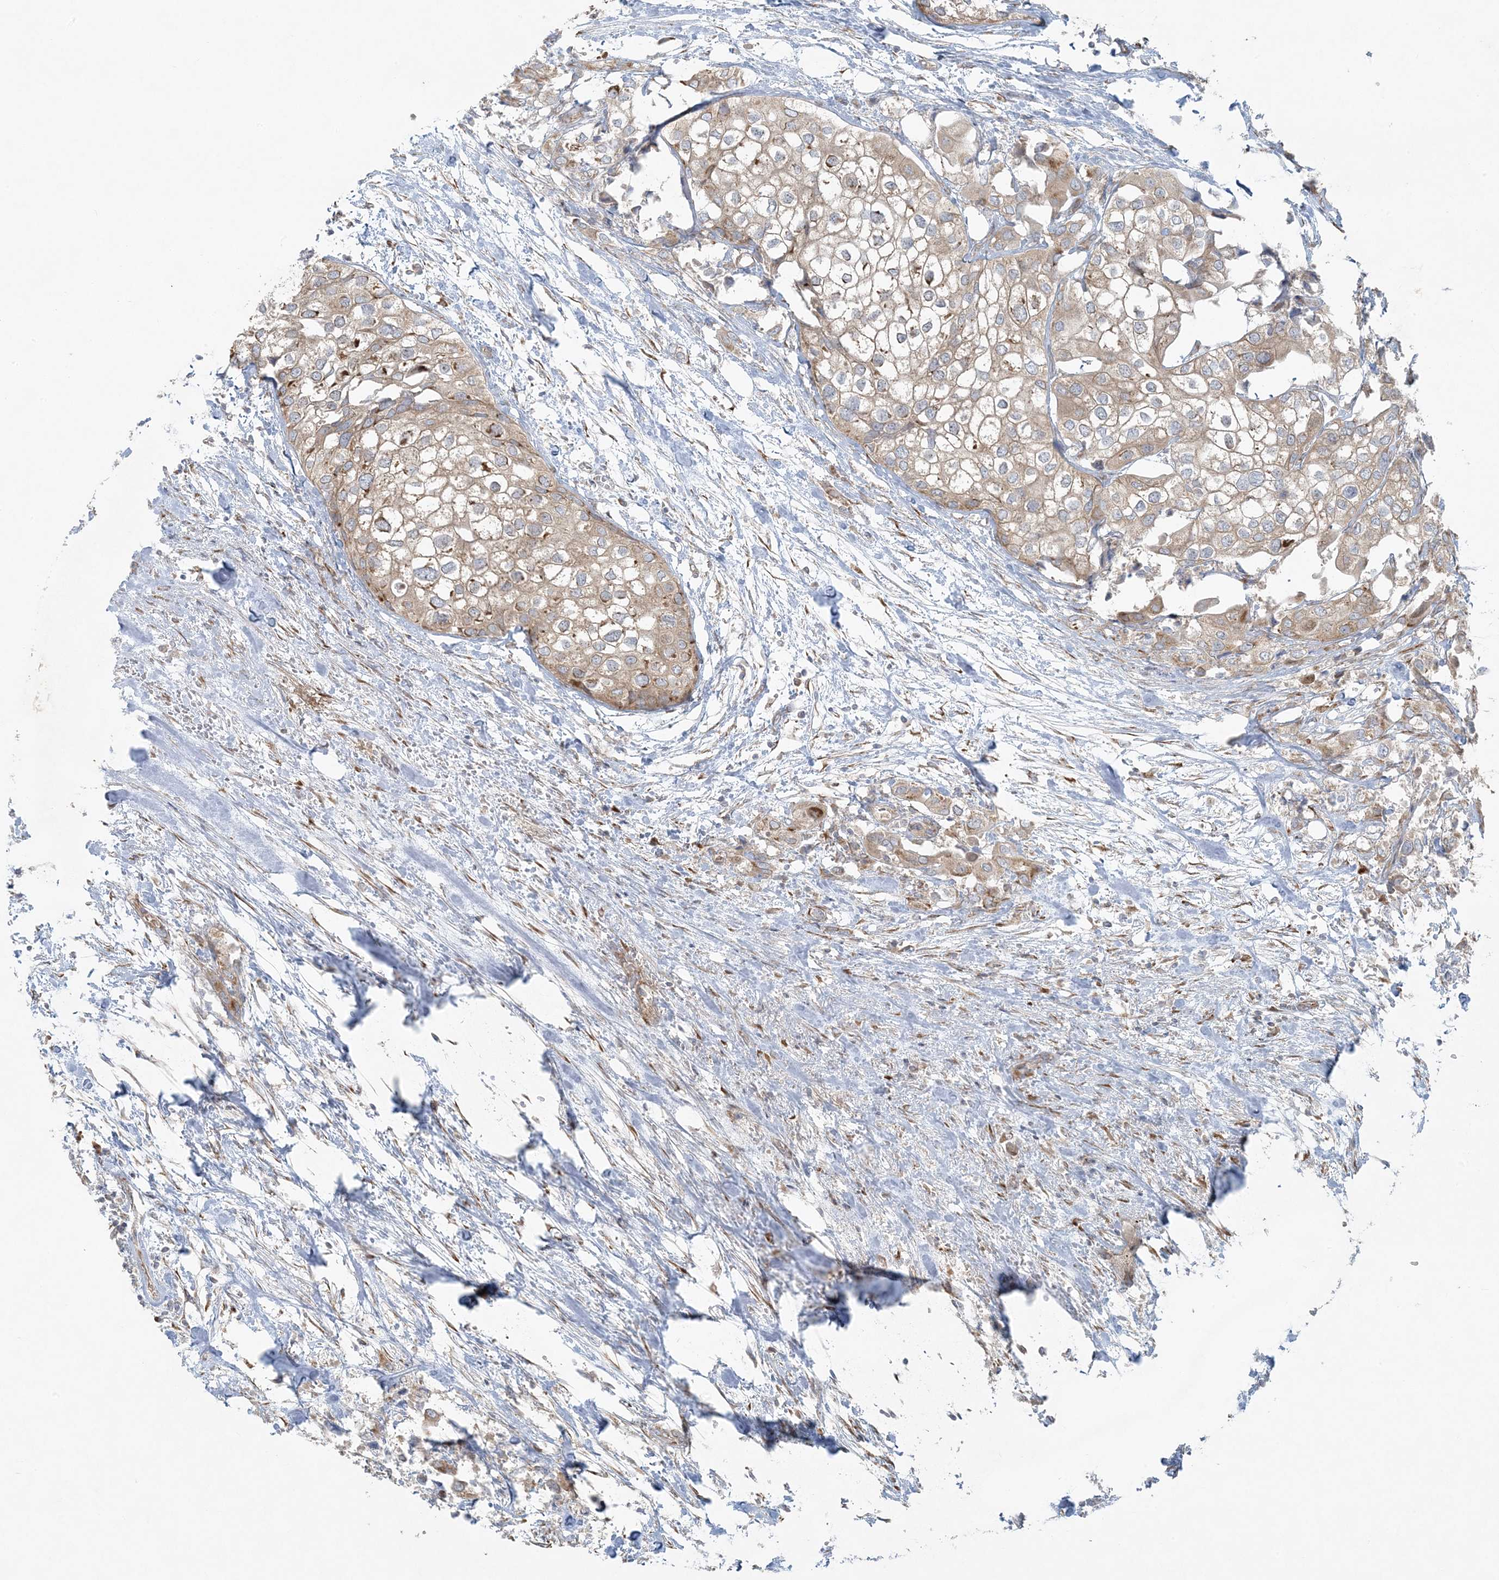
{"staining": {"intensity": "weak", "quantity": ">75%", "location": "cytoplasmic/membranous"}, "tissue": "urothelial cancer", "cell_type": "Tumor cells", "image_type": "cancer", "snomed": [{"axis": "morphology", "description": "Urothelial carcinoma, High grade"}, {"axis": "topography", "description": "Urinary bladder"}], "caption": "An immunohistochemistry micrograph of tumor tissue is shown. Protein staining in brown labels weak cytoplasmic/membranous positivity in high-grade urothelial carcinoma within tumor cells.", "gene": "ZNF263", "patient": {"sex": "male", "age": 64}}